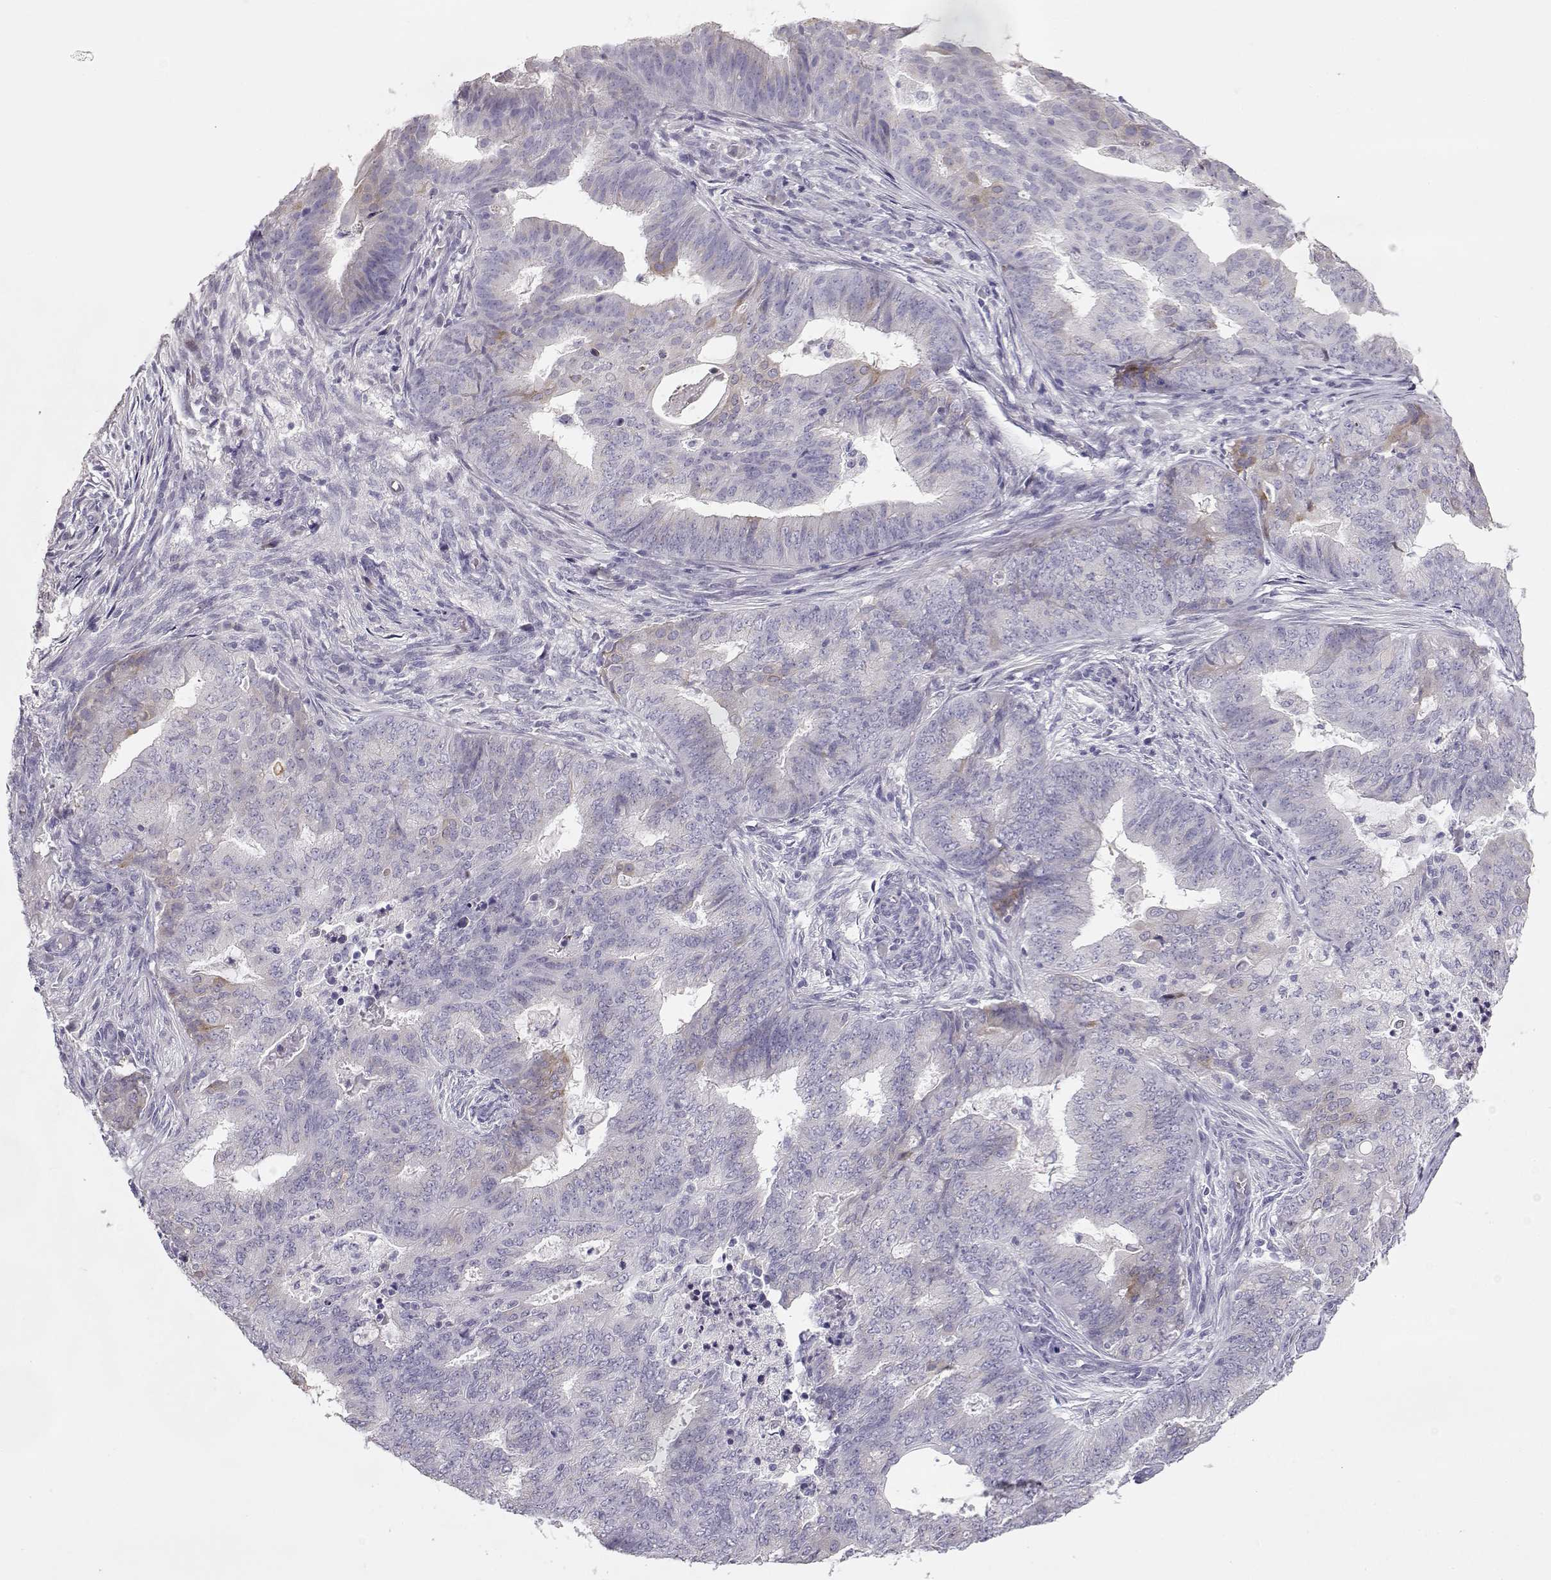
{"staining": {"intensity": "negative", "quantity": "none", "location": "none"}, "tissue": "endometrial cancer", "cell_type": "Tumor cells", "image_type": "cancer", "snomed": [{"axis": "morphology", "description": "Adenocarcinoma, NOS"}, {"axis": "topography", "description": "Endometrium"}], "caption": "Immunohistochemistry micrograph of neoplastic tissue: human endometrial adenocarcinoma stained with DAB shows no significant protein expression in tumor cells.", "gene": "GLIPR1L2", "patient": {"sex": "female", "age": 62}}